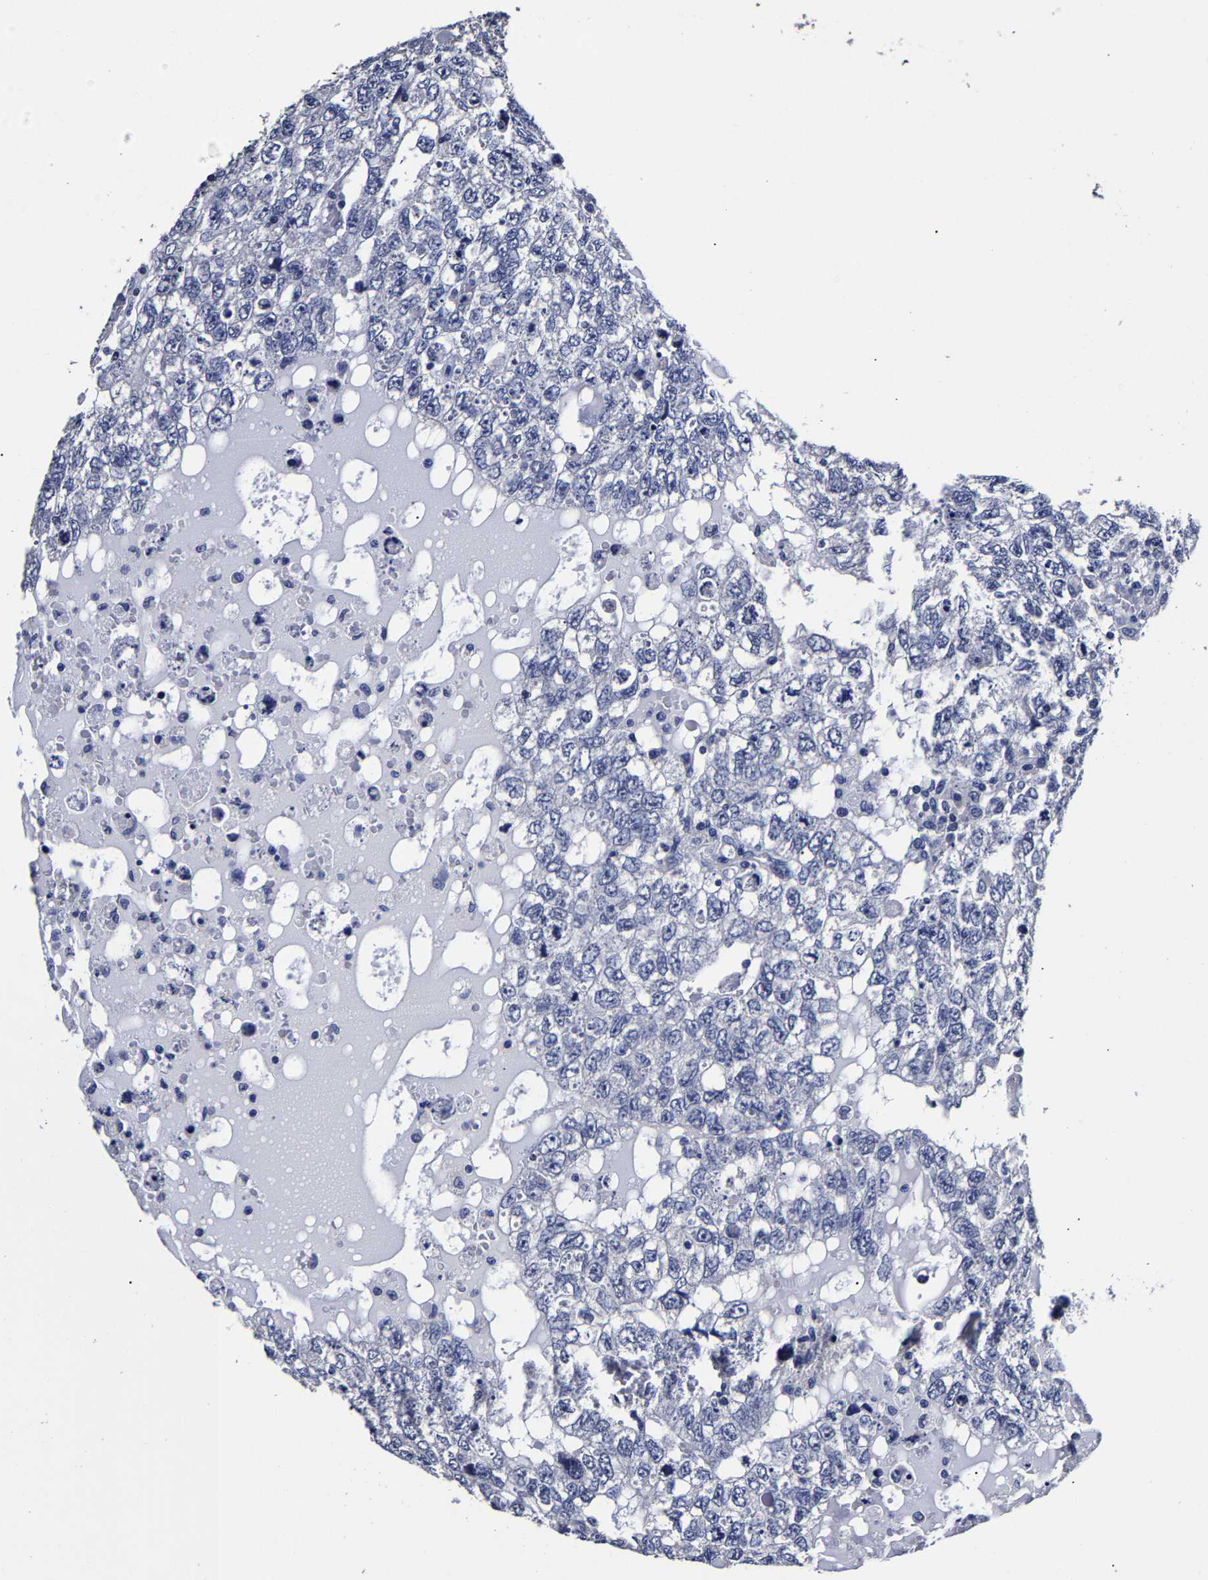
{"staining": {"intensity": "negative", "quantity": "none", "location": "none"}, "tissue": "testis cancer", "cell_type": "Tumor cells", "image_type": "cancer", "snomed": [{"axis": "morphology", "description": "Carcinoma, Embryonal, NOS"}, {"axis": "topography", "description": "Testis"}], "caption": "DAB (3,3'-diaminobenzidine) immunohistochemical staining of human testis cancer (embryonal carcinoma) displays no significant staining in tumor cells.", "gene": "AKAP4", "patient": {"sex": "male", "age": 36}}